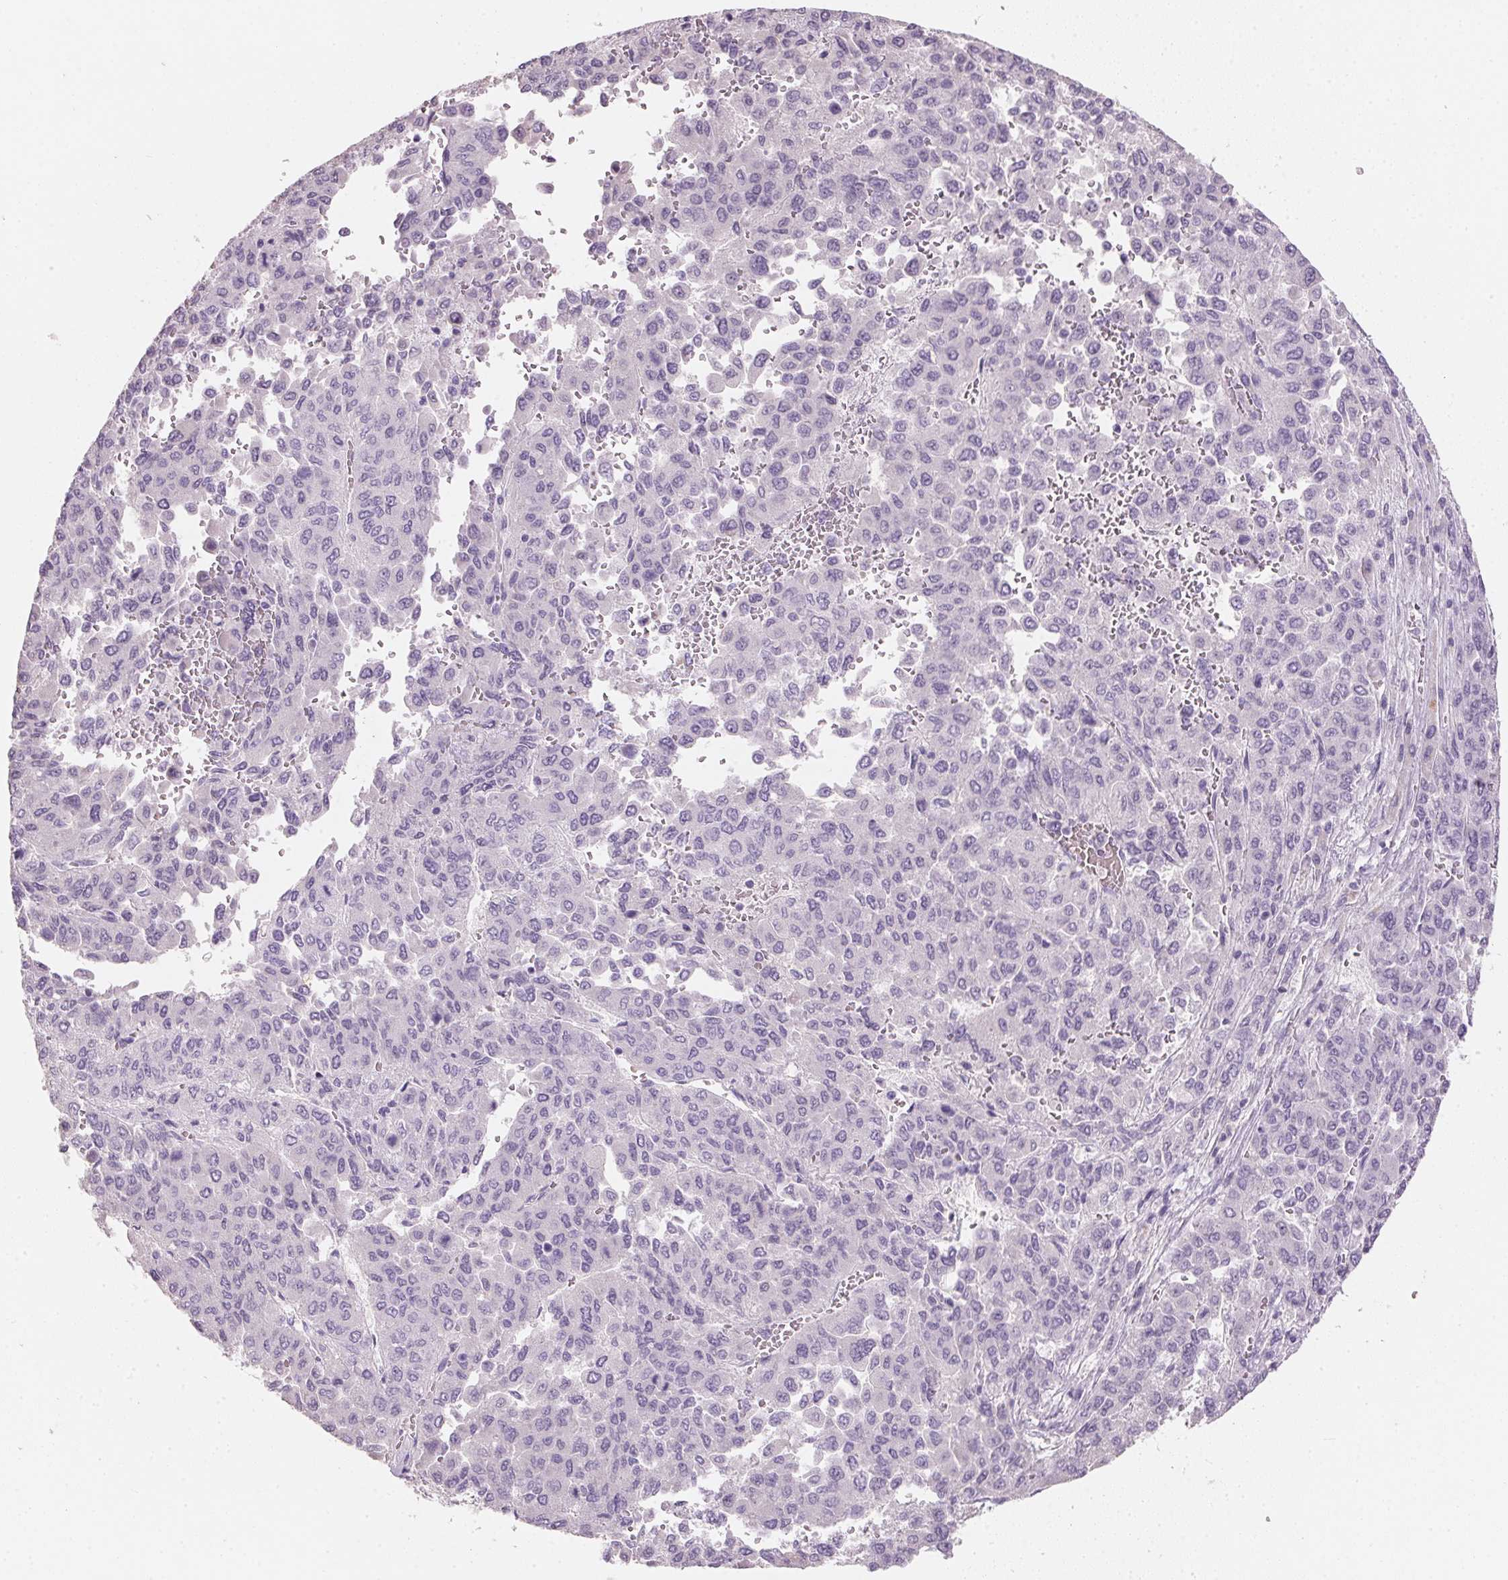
{"staining": {"intensity": "negative", "quantity": "none", "location": "none"}, "tissue": "liver cancer", "cell_type": "Tumor cells", "image_type": "cancer", "snomed": [{"axis": "morphology", "description": "Carcinoma, Hepatocellular, NOS"}, {"axis": "topography", "description": "Liver"}], "caption": "Image shows no protein positivity in tumor cells of liver hepatocellular carcinoma tissue. (Immunohistochemistry (ihc), brightfield microscopy, high magnification).", "gene": "HSD17B1", "patient": {"sex": "female", "age": 41}}